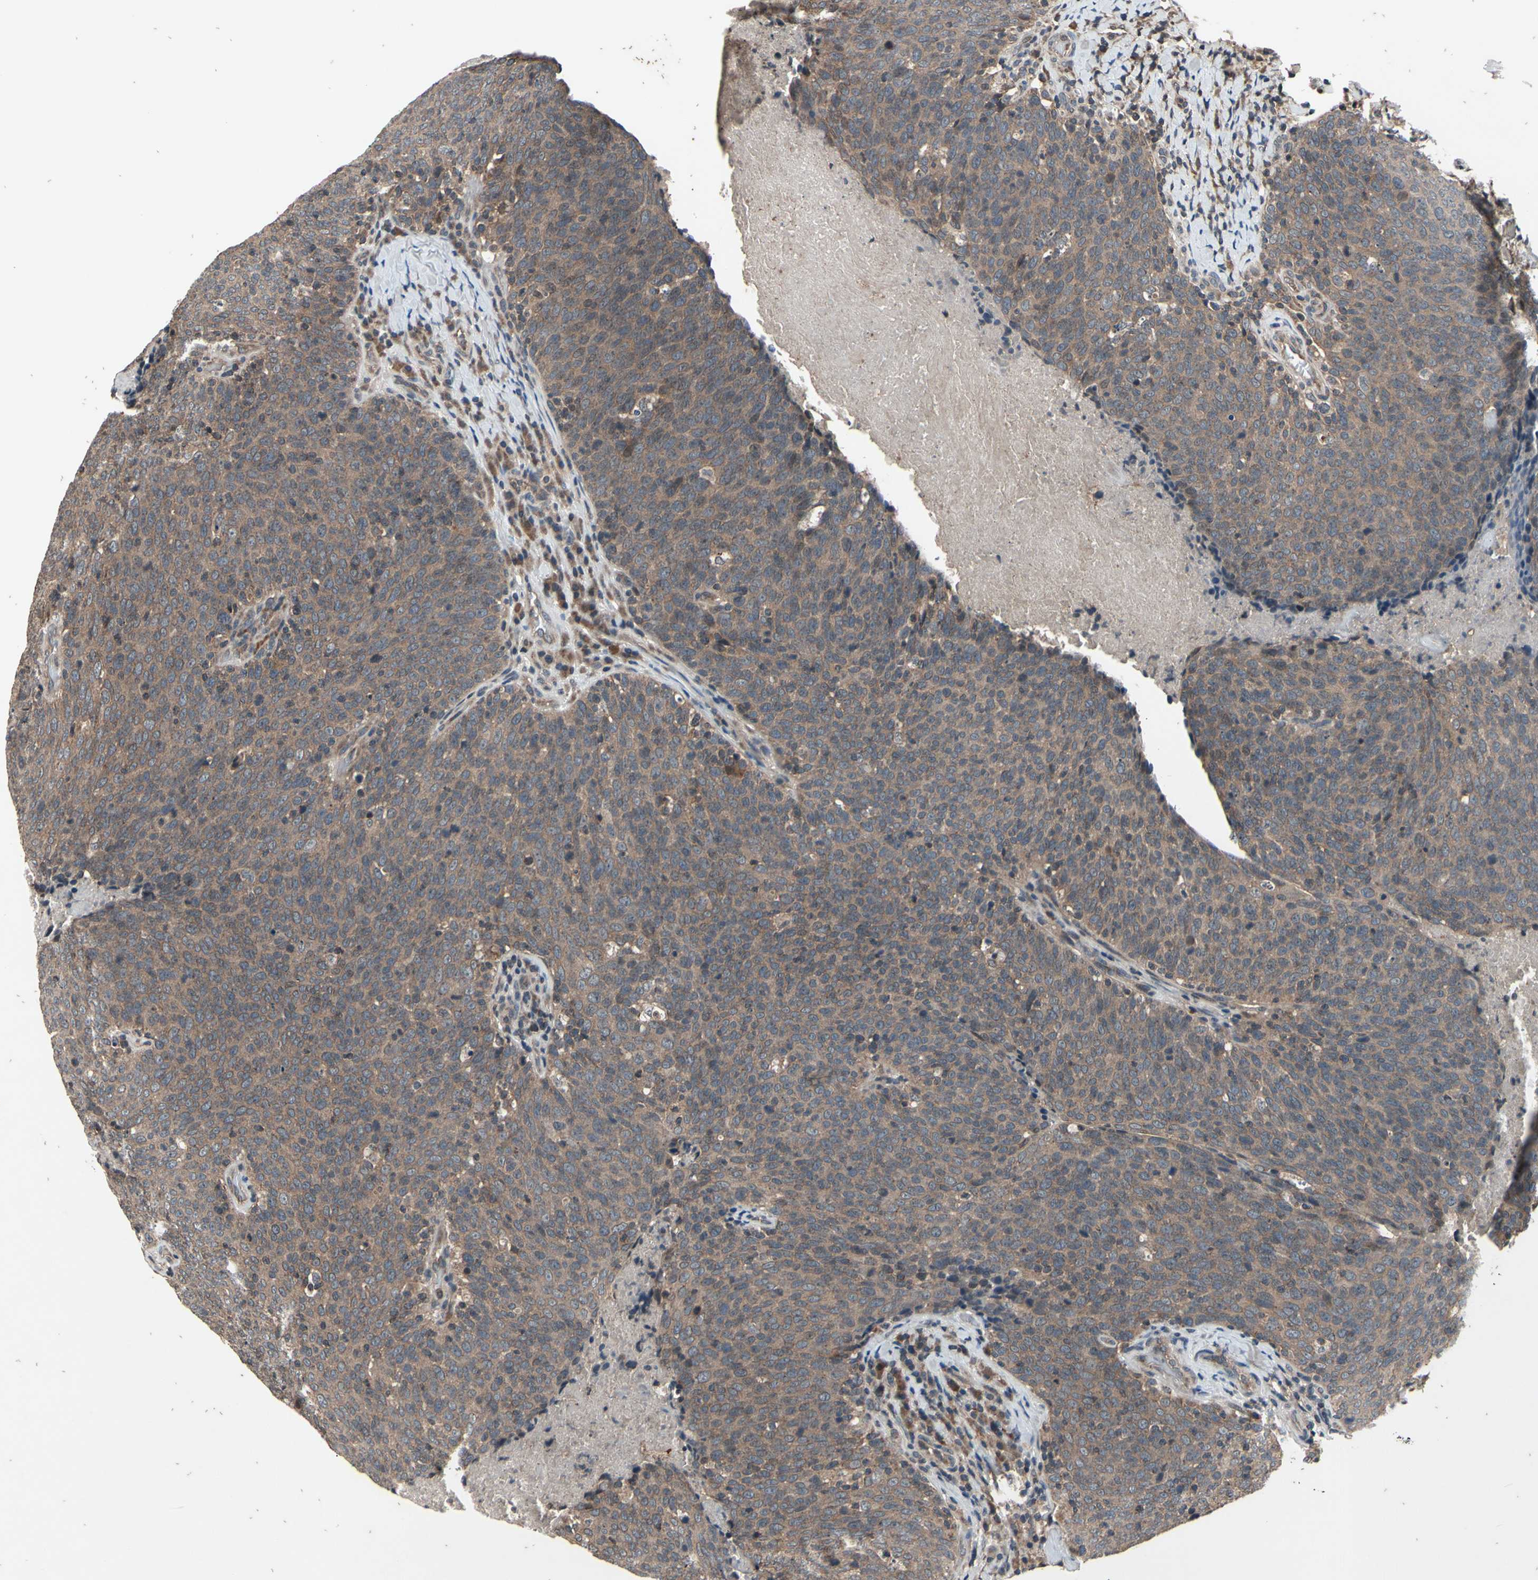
{"staining": {"intensity": "weak", "quantity": ">75%", "location": "cytoplasmic/membranous"}, "tissue": "head and neck cancer", "cell_type": "Tumor cells", "image_type": "cancer", "snomed": [{"axis": "morphology", "description": "Squamous cell carcinoma, NOS"}, {"axis": "morphology", "description": "Squamous cell carcinoma, metastatic, NOS"}, {"axis": "topography", "description": "Lymph node"}, {"axis": "topography", "description": "Head-Neck"}], "caption": "Immunohistochemical staining of human head and neck metastatic squamous cell carcinoma exhibits low levels of weak cytoplasmic/membranous expression in approximately >75% of tumor cells.", "gene": "MBTPS2", "patient": {"sex": "male", "age": 62}}